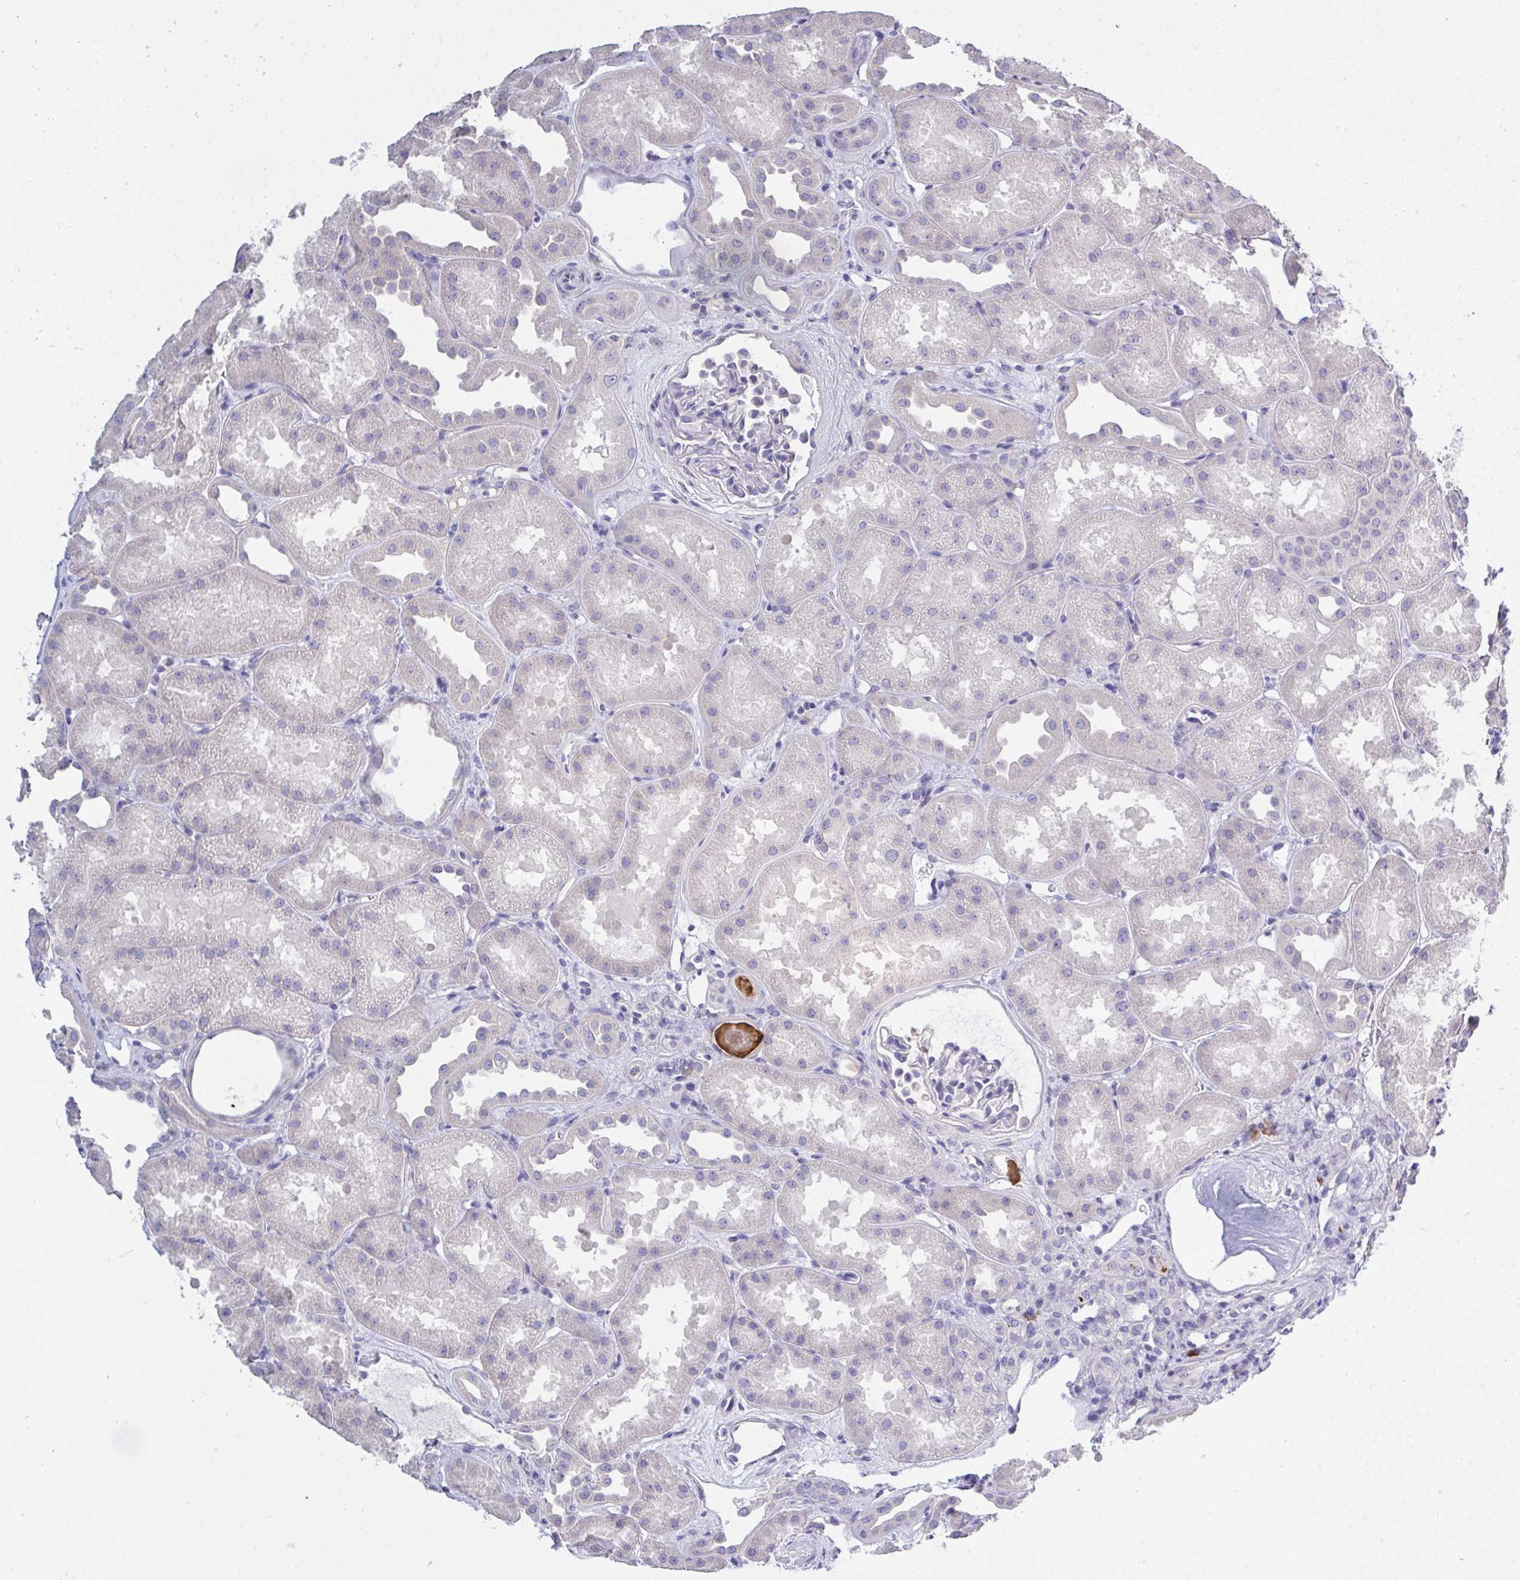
{"staining": {"intensity": "negative", "quantity": "none", "location": "none"}, "tissue": "kidney", "cell_type": "Cells in glomeruli", "image_type": "normal", "snomed": [{"axis": "morphology", "description": "Normal tissue, NOS"}, {"axis": "topography", "description": "Kidney"}], "caption": "DAB (3,3'-diaminobenzidine) immunohistochemical staining of benign kidney shows no significant staining in cells in glomeruli.", "gene": "LRRC58", "patient": {"sex": "male", "age": 61}}